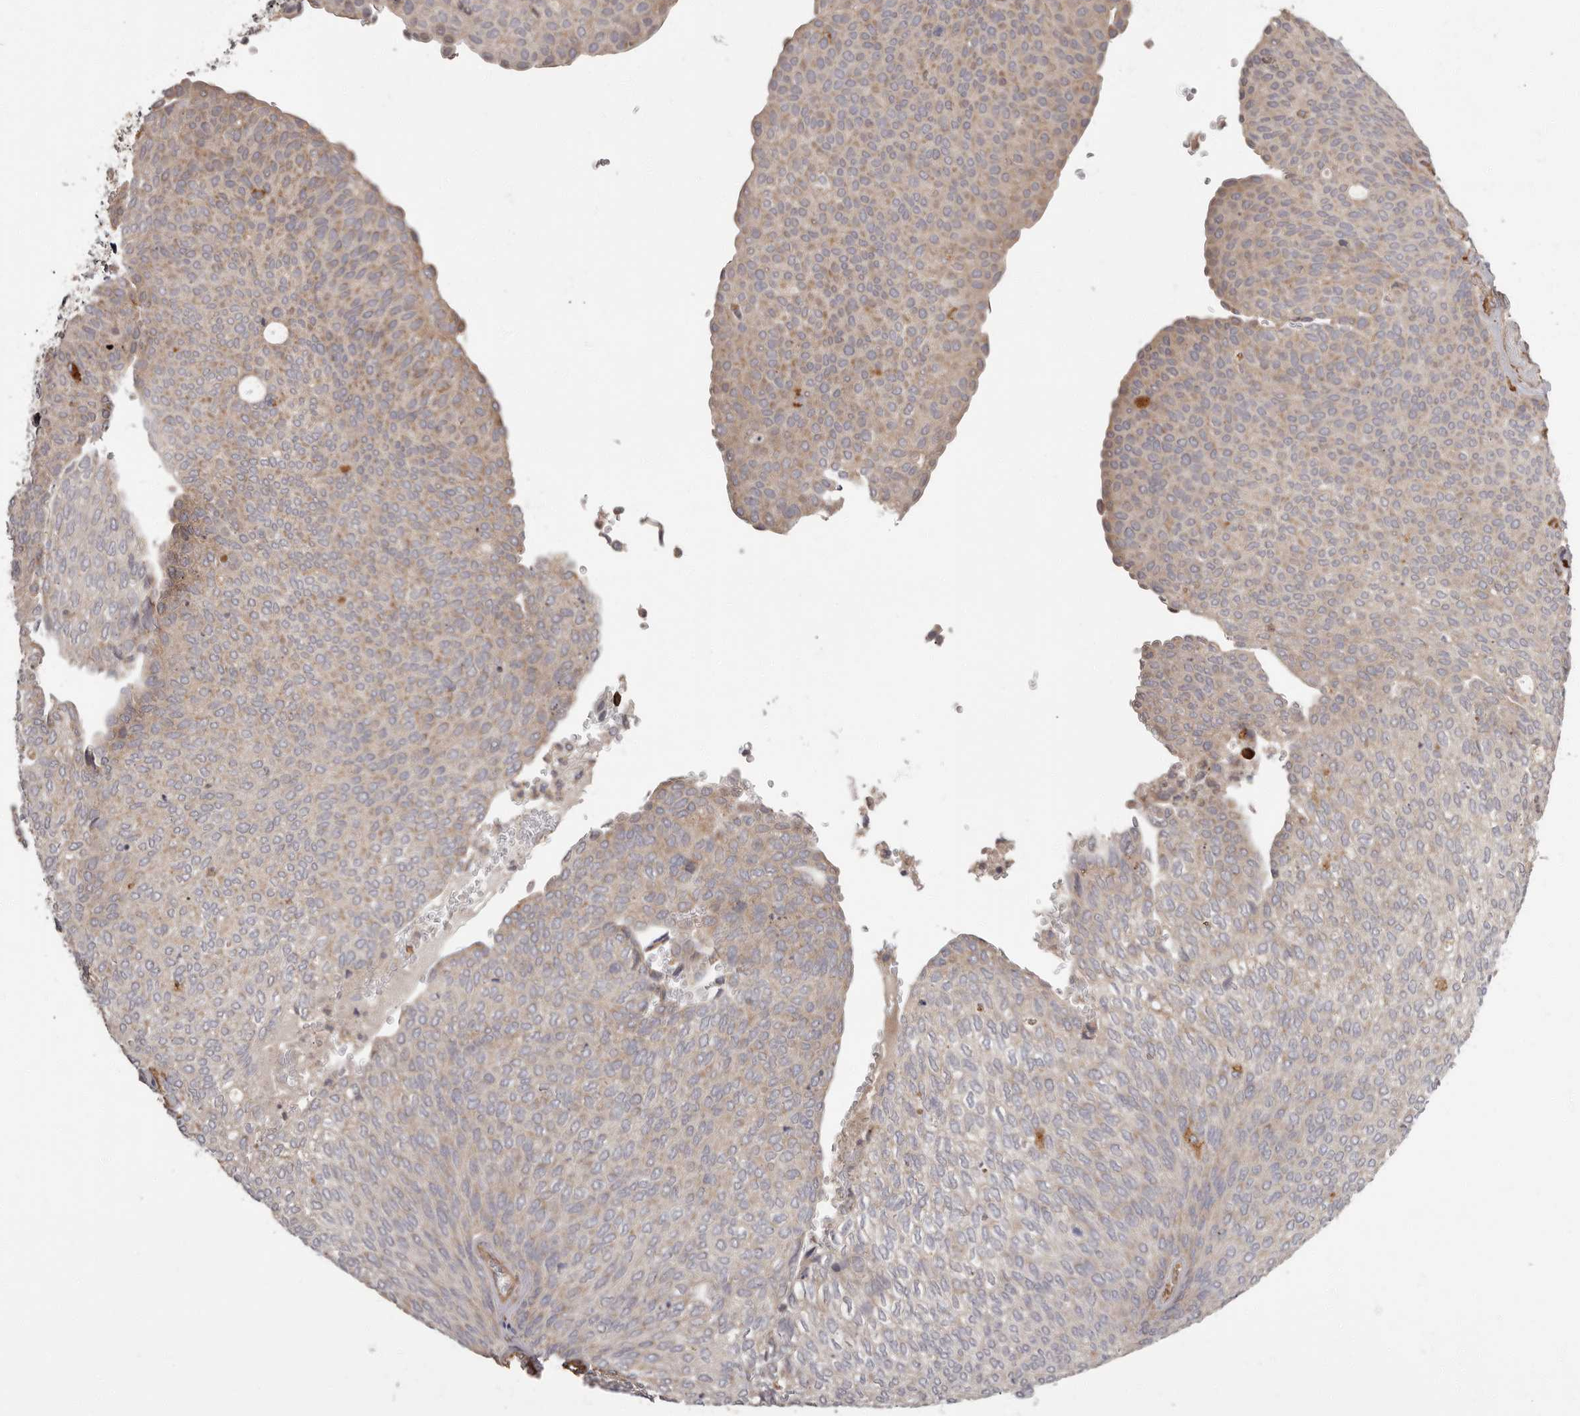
{"staining": {"intensity": "moderate", "quantity": "<25%", "location": "cytoplasmic/membranous"}, "tissue": "urothelial cancer", "cell_type": "Tumor cells", "image_type": "cancer", "snomed": [{"axis": "morphology", "description": "Urothelial carcinoma, Low grade"}, {"axis": "topography", "description": "Urinary bladder"}], "caption": "High-power microscopy captured an immunohistochemistry micrograph of urothelial cancer, revealing moderate cytoplasmic/membranous positivity in approximately <25% of tumor cells.", "gene": "ADCY2", "patient": {"sex": "female", "age": 79}}